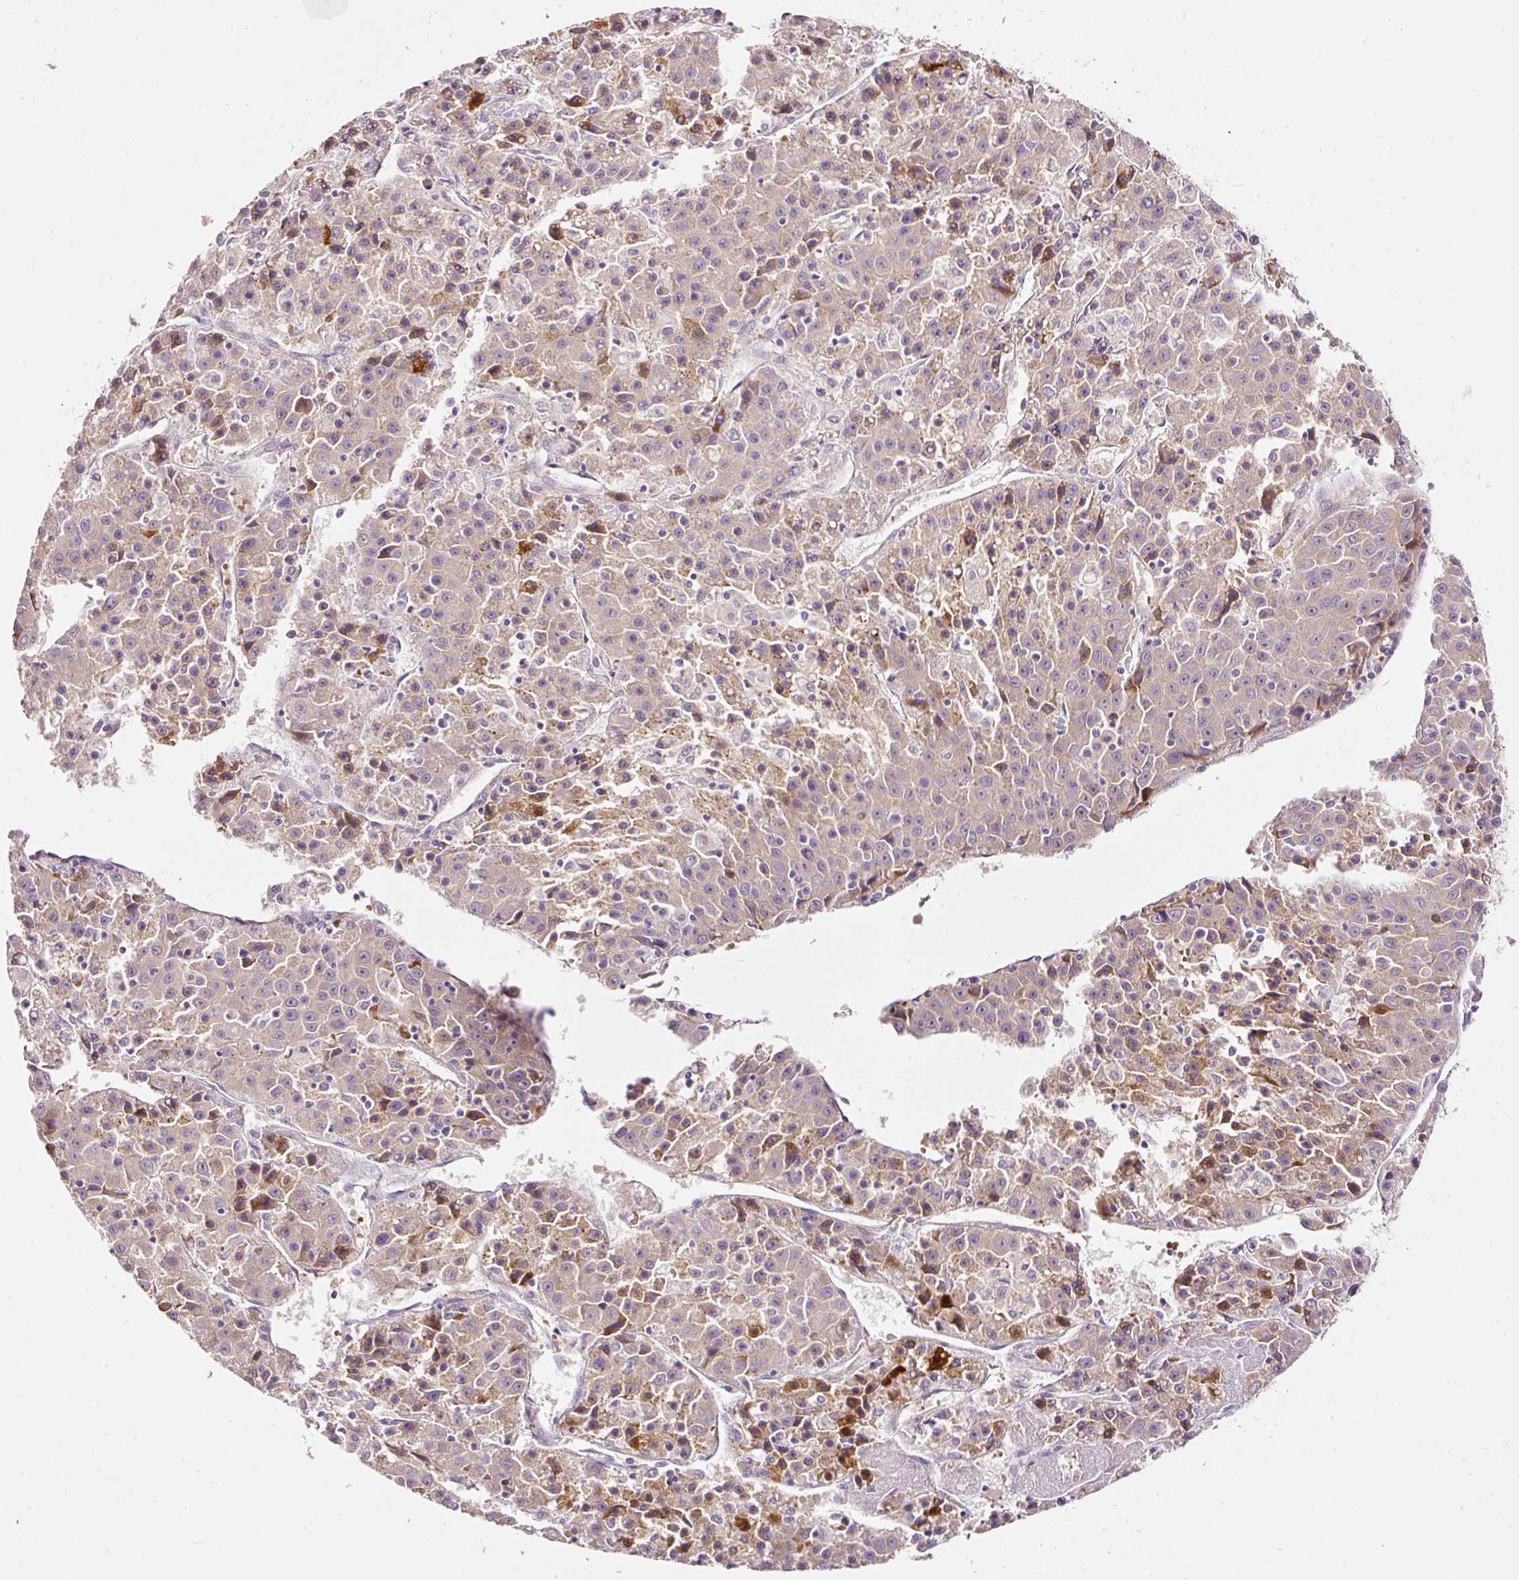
{"staining": {"intensity": "weak", "quantity": "25%-75%", "location": "cytoplasmic/membranous"}, "tissue": "liver cancer", "cell_type": "Tumor cells", "image_type": "cancer", "snomed": [{"axis": "morphology", "description": "Carcinoma, Hepatocellular, NOS"}, {"axis": "topography", "description": "Liver"}], "caption": "Immunohistochemistry (IHC) micrograph of liver cancer stained for a protein (brown), which shows low levels of weak cytoplasmic/membranous staining in about 25%-75% of tumor cells.", "gene": "RSPO2", "patient": {"sex": "female", "age": 53}}